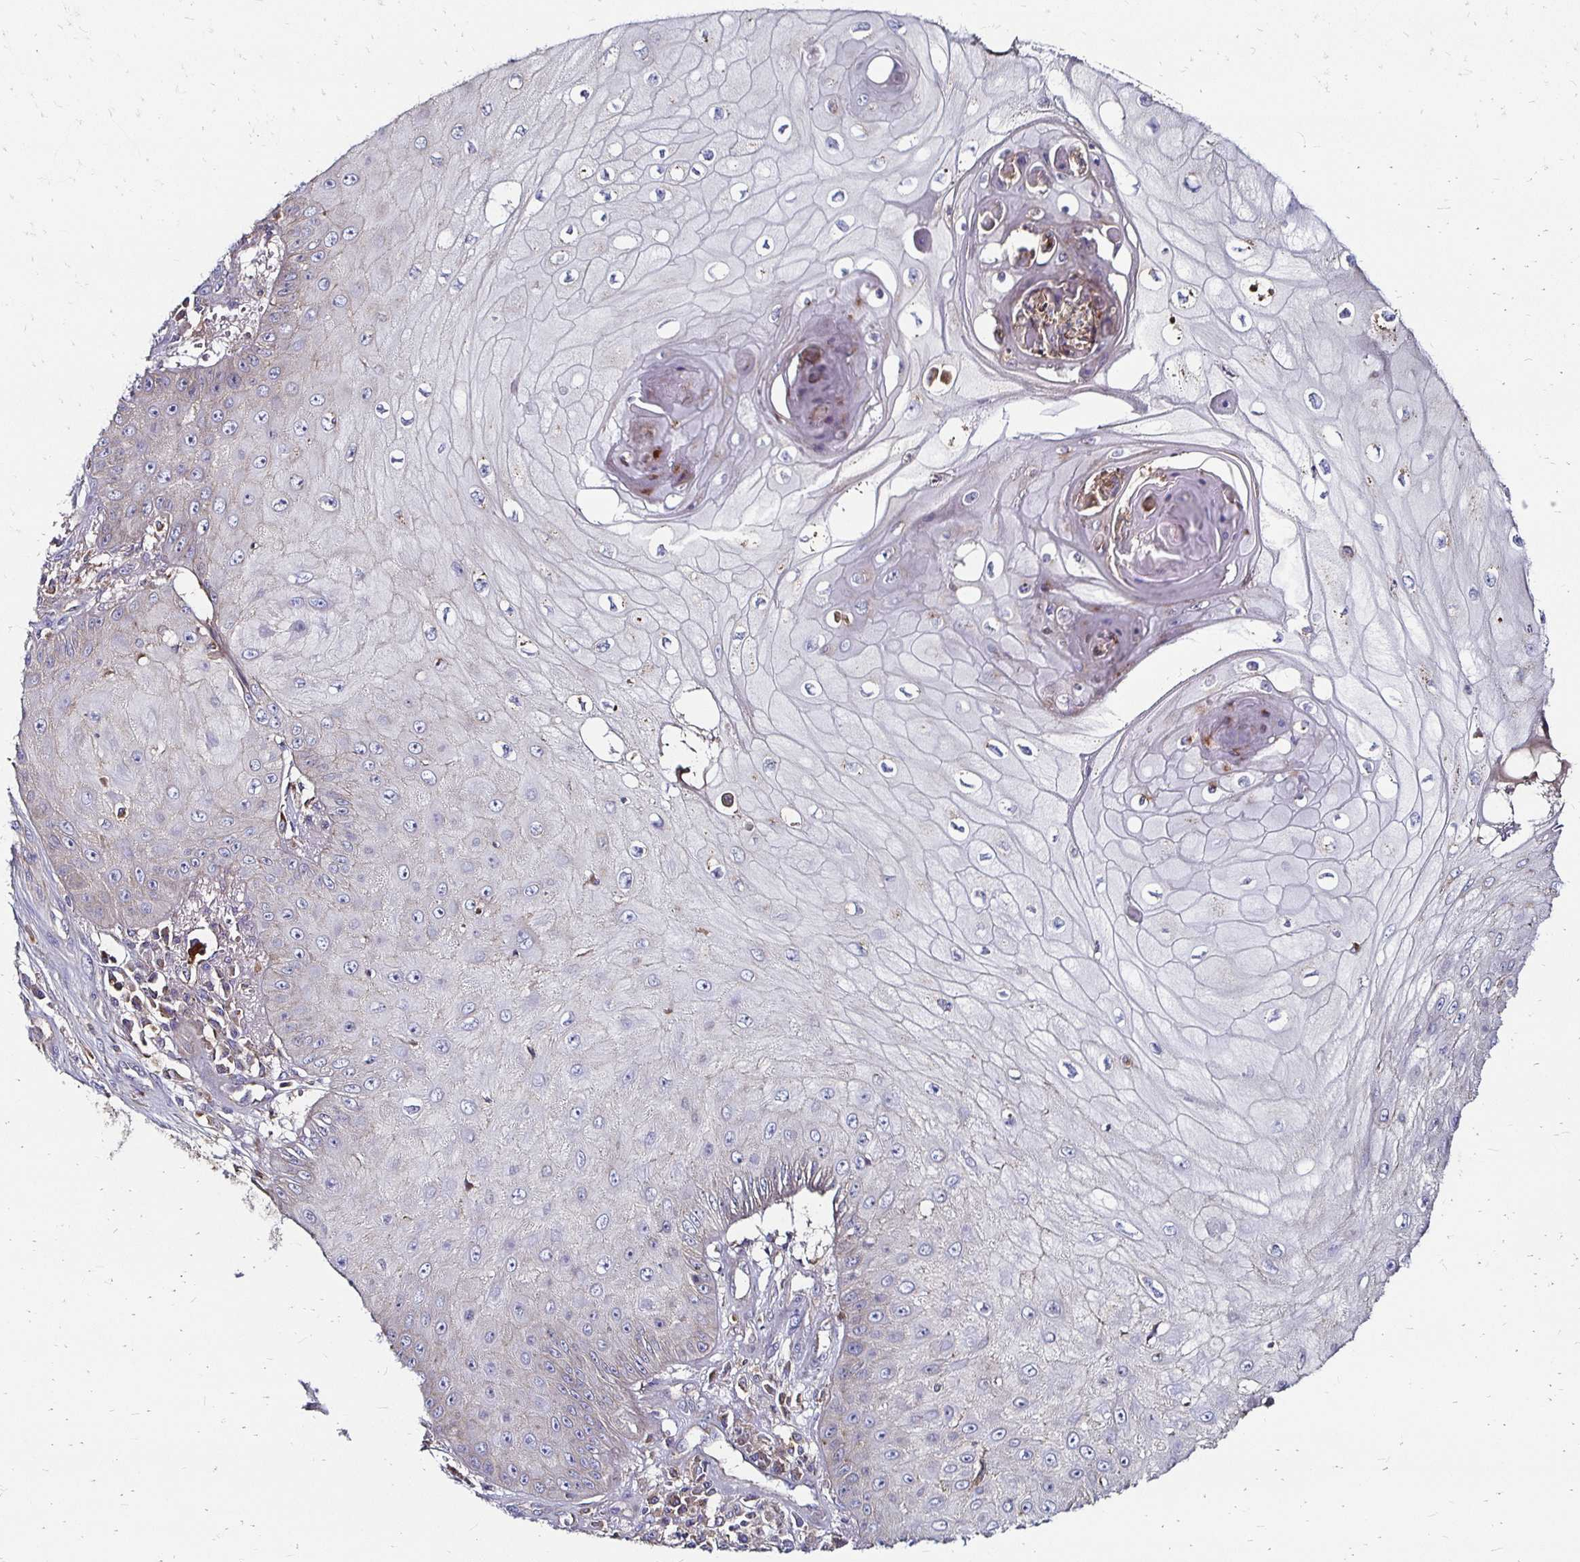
{"staining": {"intensity": "negative", "quantity": "none", "location": "none"}, "tissue": "skin cancer", "cell_type": "Tumor cells", "image_type": "cancer", "snomed": [{"axis": "morphology", "description": "Squamous cell carcinoma, NOS"}, {"axis": "topography", "description": "Skin"}], "caption": "Immunohistochemical staining of human skin cancer reveals no significant staining in tumor cells.", "gene": "NCSTN", "patient": {"sex": "male", "age": 70}}